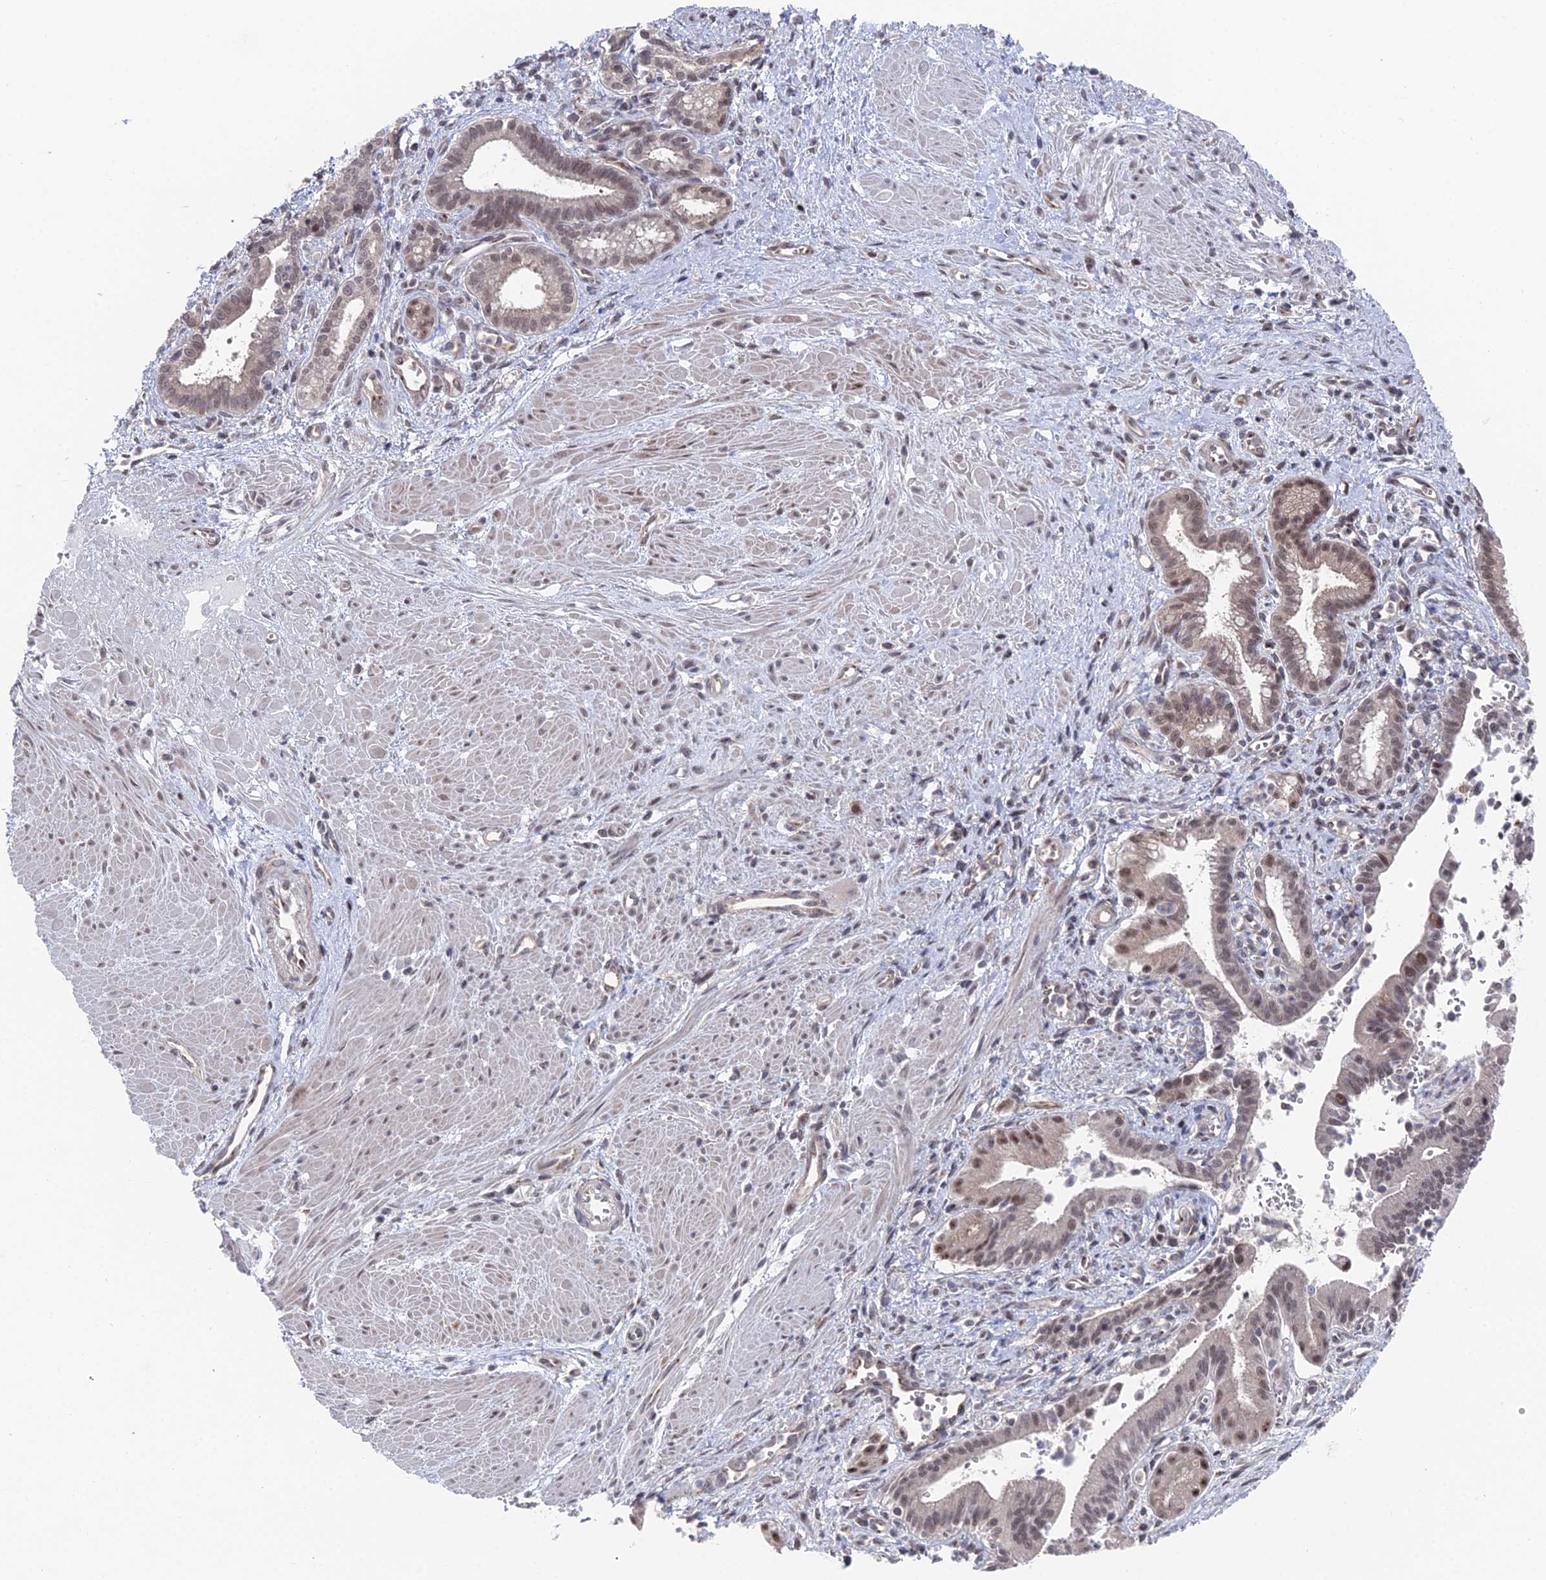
{"staining": {"intensity": "moderate", "quantity": ">75%", "location": "nuclear"}, "tissue": "pancreatic cancer", "cell_type": "Tumor cells", "image_type": "cancer", "snomed": [{"axis": "morphology", "description": "Adenocarcinoma, NOS"}, {"axis": "topography", "description": "Pancreas"}], "caption": "Protein expression analysis of human pancreatic adenocarcinoma reveals moderate nuclear positivity in about >75% of tumor cells.", "gene": "FHIP2A", "patient": {"sex": "male", "age": 78}}